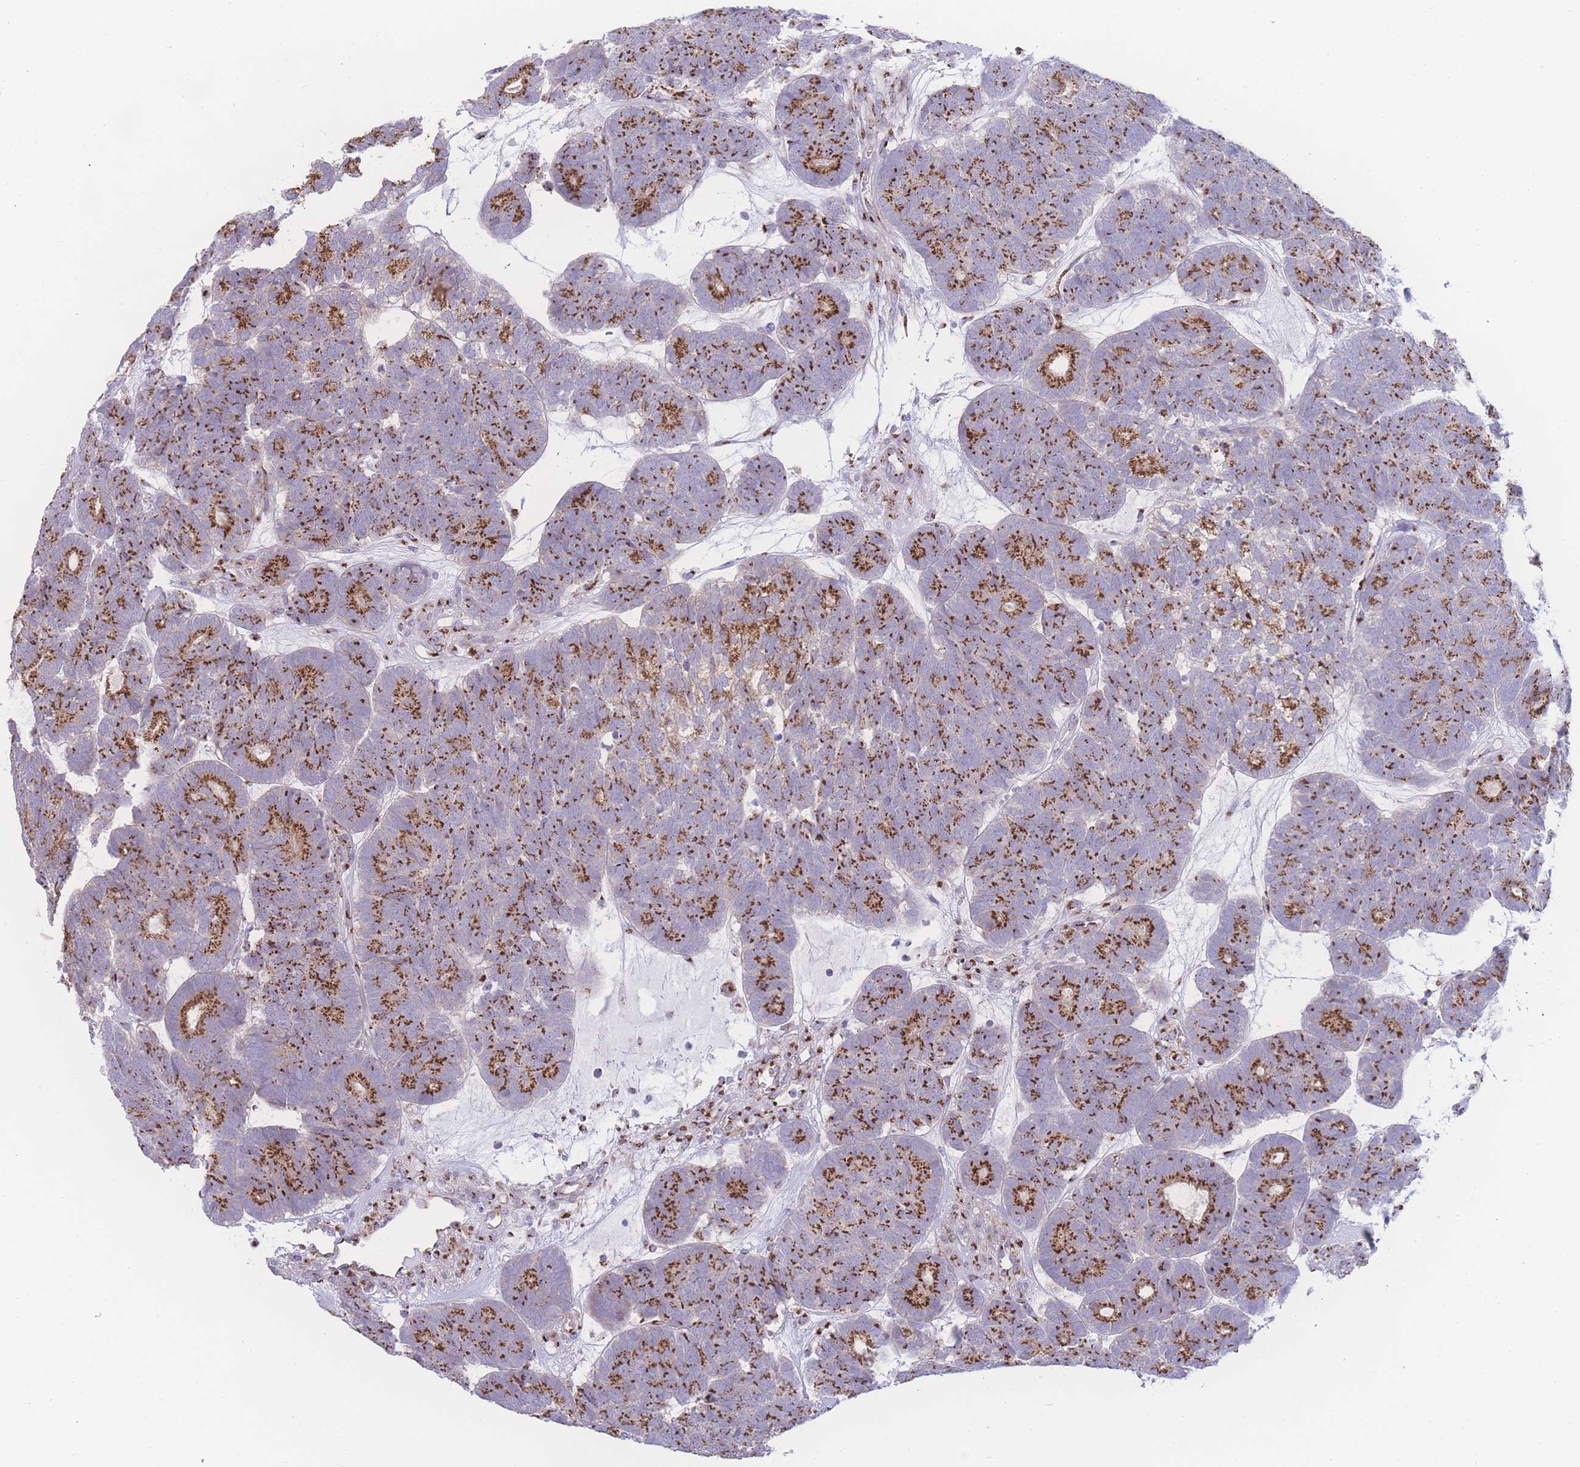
{"staining": {"intensity": "strong", "quantity": ">75%", "location": "cytoplasmic/membranous"}, "tissue": "head and neck cancer", "cell_type": "Tumor cells", "image_type": "cancer", "snomed": [{"axis": "morphology", "description": "Adenocarcinoma, NOS"}, {"axis": "topography", "description": "Head-Neck"}], "caption": "Immunohistochemistry (IHC) (DAB) staining of head and neck cancer reveals strong cytoplasmic/membranous protein staining in about >75% of tumor cells.", "gene": "GOLM2", "patient": {"sex": "female", "age": 81}}